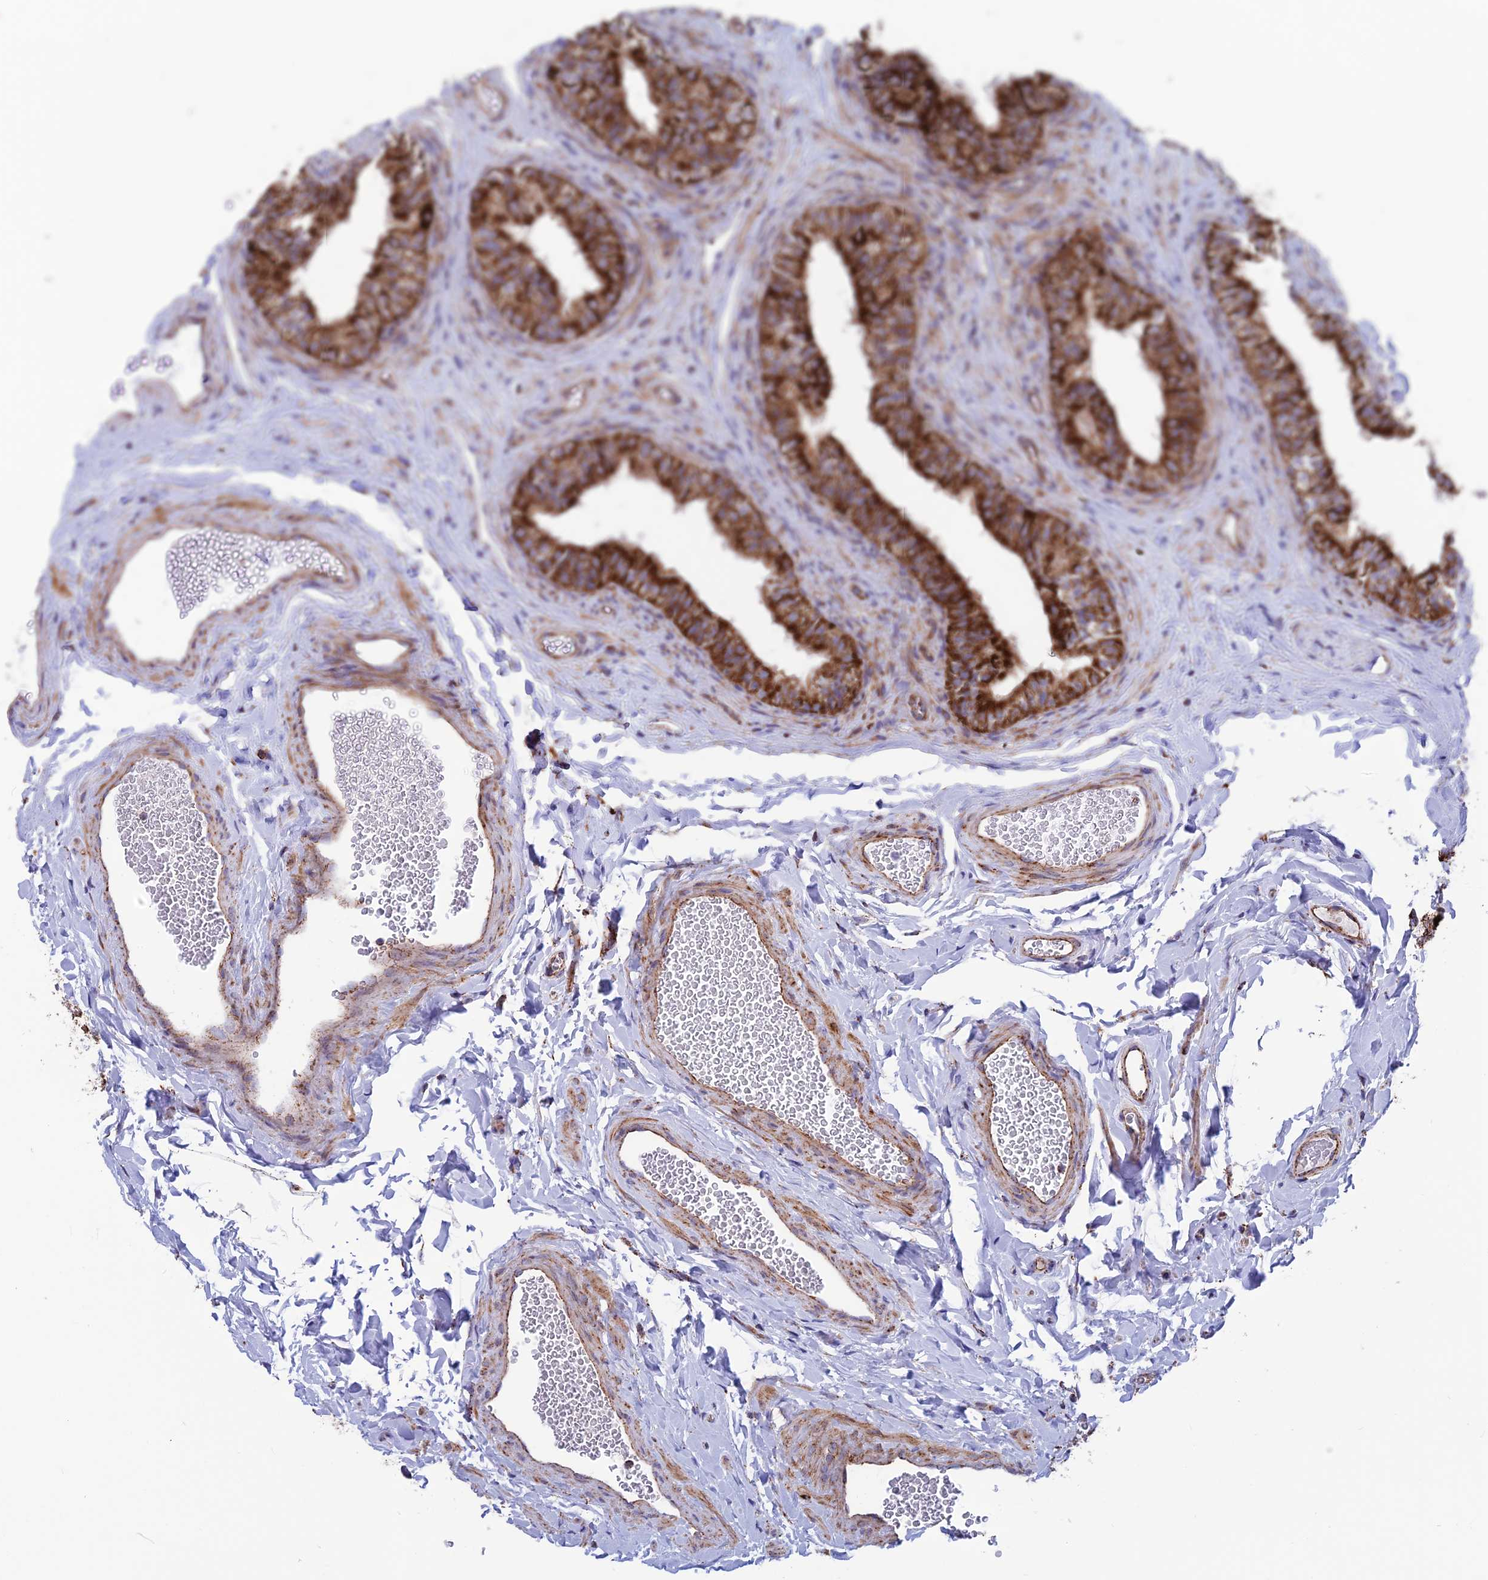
{"staining": {"intensity": "strong", "quantity": ">75%", "location": "cytoplasmic/membranous"}, "tissue": "epididymis", "cell_type": "Glandular cells", "image_type": "normal", "snomed": [{"axis": "morphology", "description": "Normal tissue, NOS"}, {"axis": "topography", "description": "Epididymis"}], "caption": "Strong cytoplasmic/membranous positivity is present in approximately >75% of glandular cells in normal epididymis. (Brightfield microscopy of DAB IHC at high magnification).", "gene": "MRPS18B", "patient": {"sex": "male", "age": 49}}